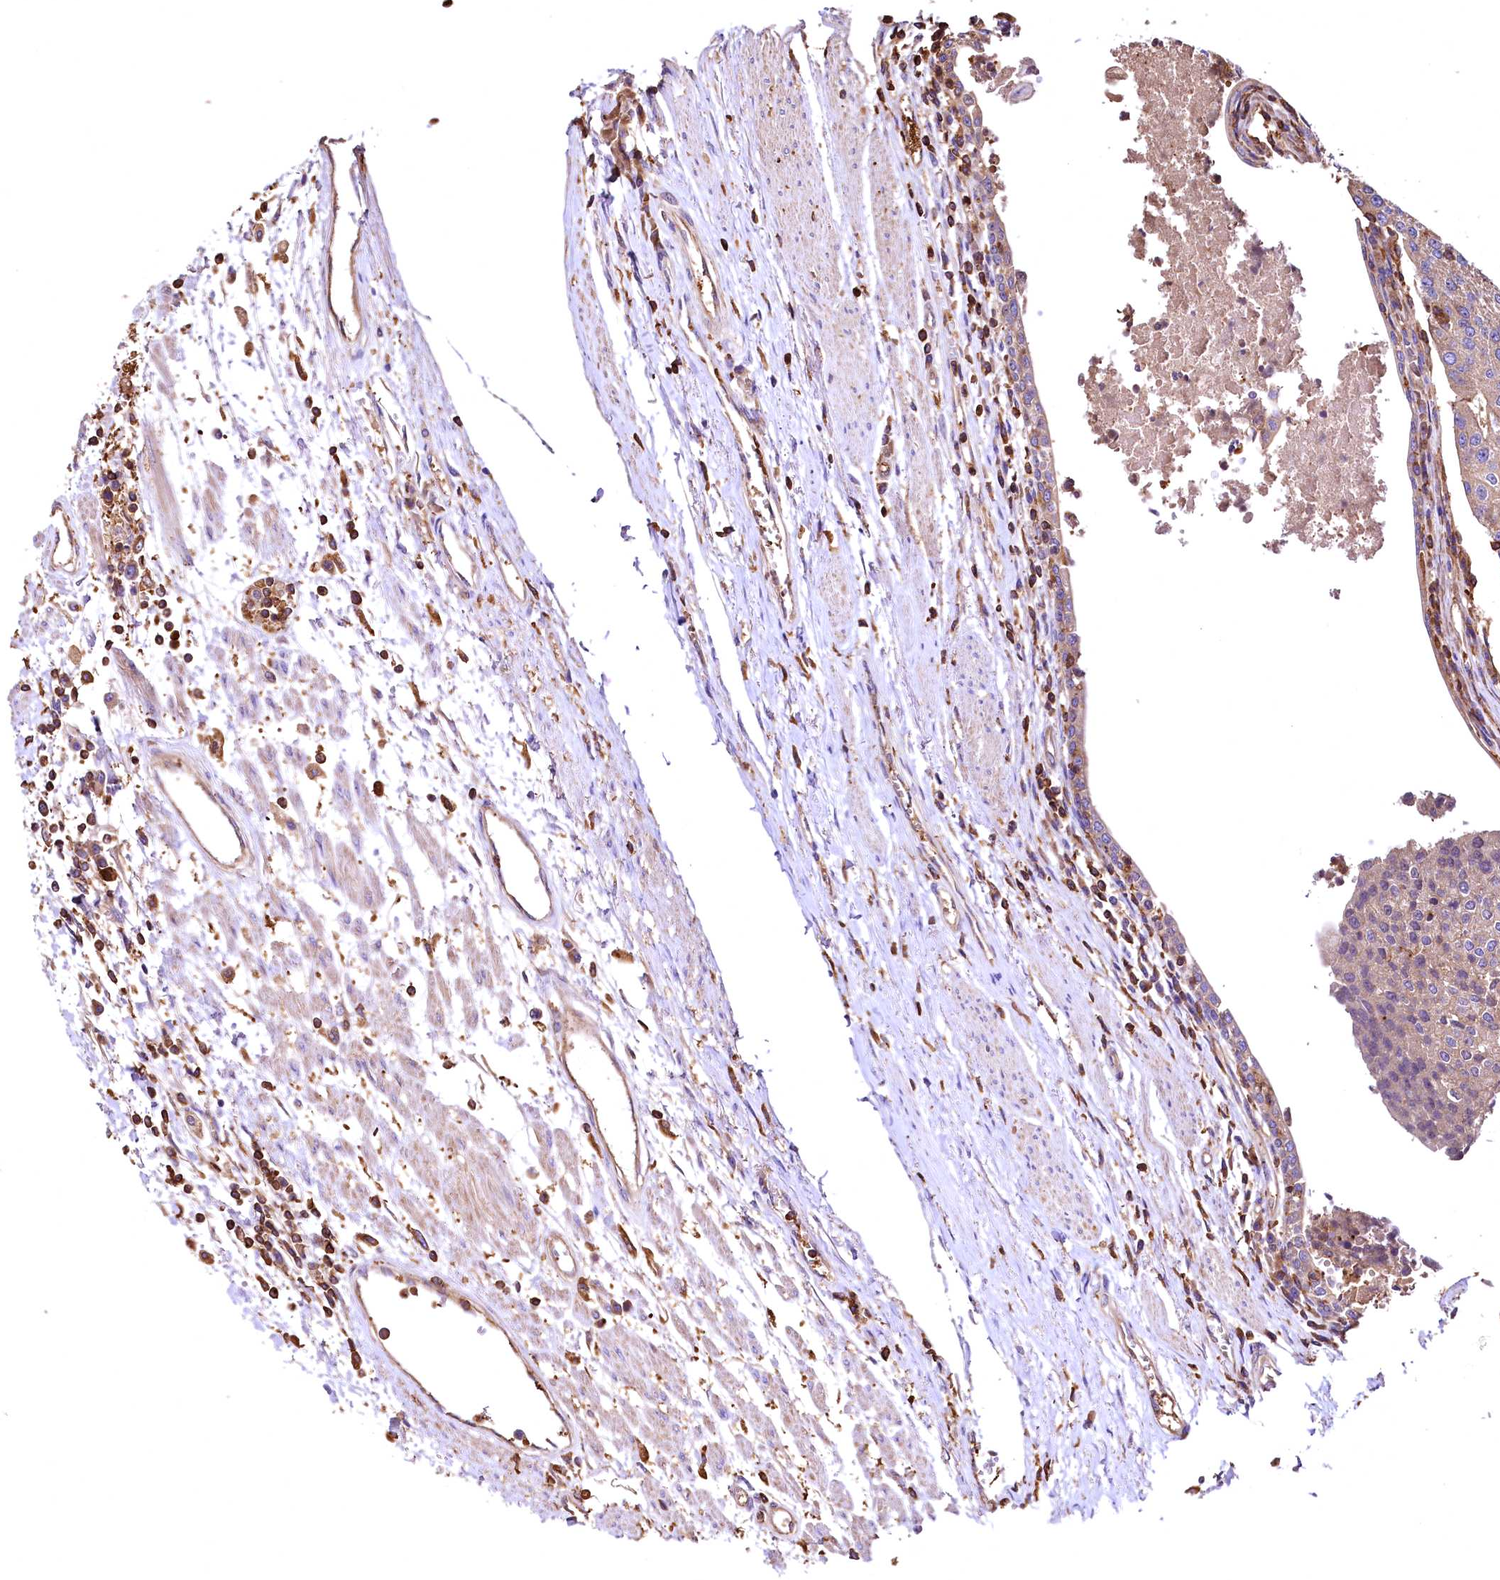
{"staining": {"intensity": "negative", "quantity": "none", "location": "none"}, "tissue": "urothelial cancer", "cell_type": "Tumor cells", "image_type": "cancer", "snomed": [{"axis": "morphology", "description": "Urothelial carcinoma, High grade"}, {"axis": "topography", "description": "Urinary bladder"}], "caption": "Immunohistochemical staining of high-grade urothelial carcinoma shows no significant expression in tumor cells. Brightfield microscopy of IHC stained with DAB (3,3'-diaminobenzidine) (brown) and hematoxylin (blue), captured at high magnification.", "gene": "RARS2", "patient": {"sex": "female", "age": 85}}